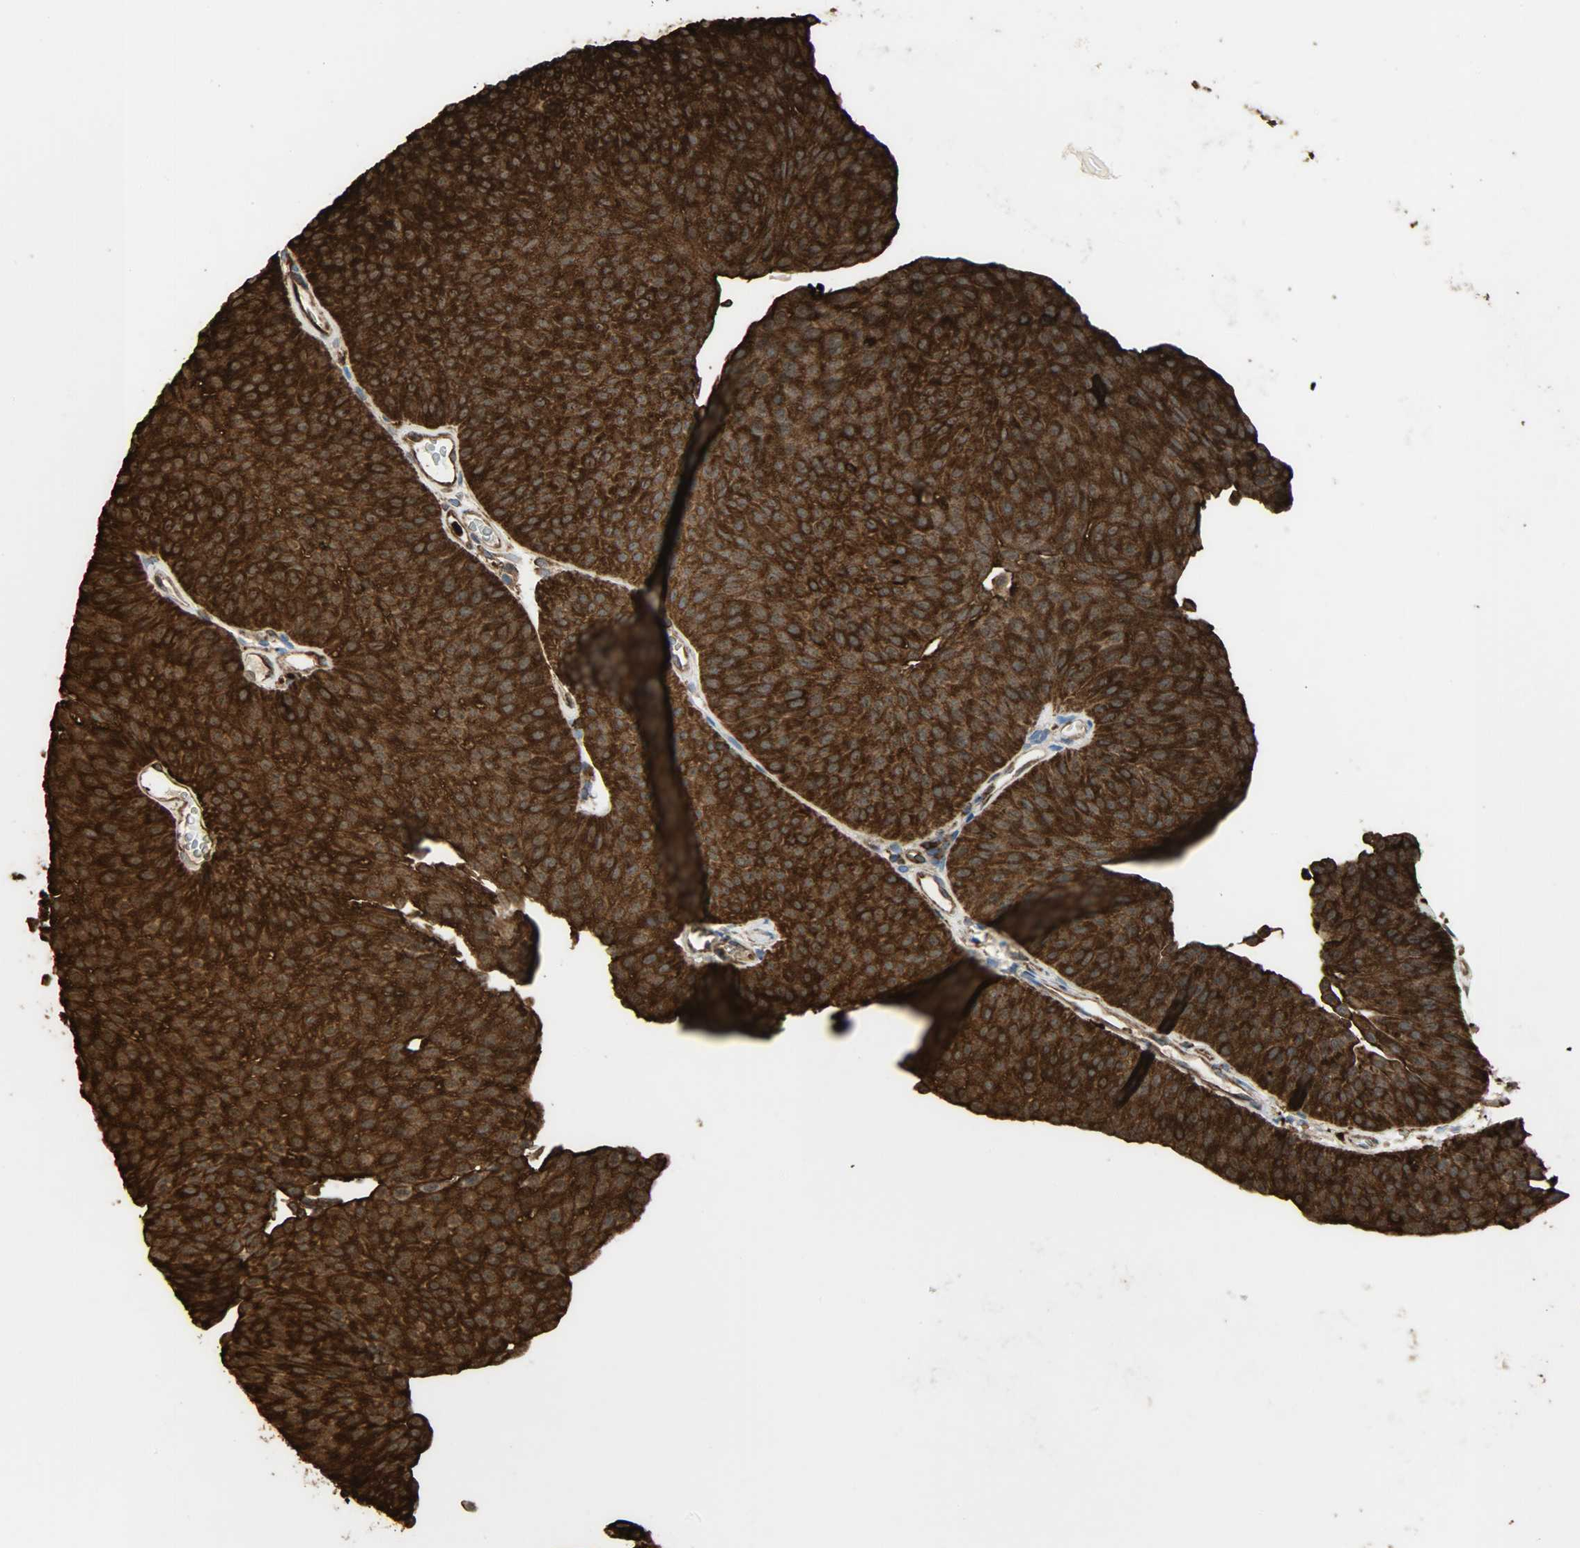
{"staining": {"intensity": "strong", "quantity": ">75%", "location": "cytoplasmic/membranous"}, "tissue": "urothelial cancer", "cell_type": "Tumor cells", "image_type": "cancer", "snomed": [{"axis": "morphology", "description": "Urothelial carcinoma, Low grade"}, {"axis": "topography", "description": "Urinary bladder"}], "caption": "A brown stain labels strong cytoplasmic/membranous expression of a protein in urothelial carcinoma (low-grade) tumor cells.", "gene": "VASP", "patient": {"sex": "female", "age": 60}}